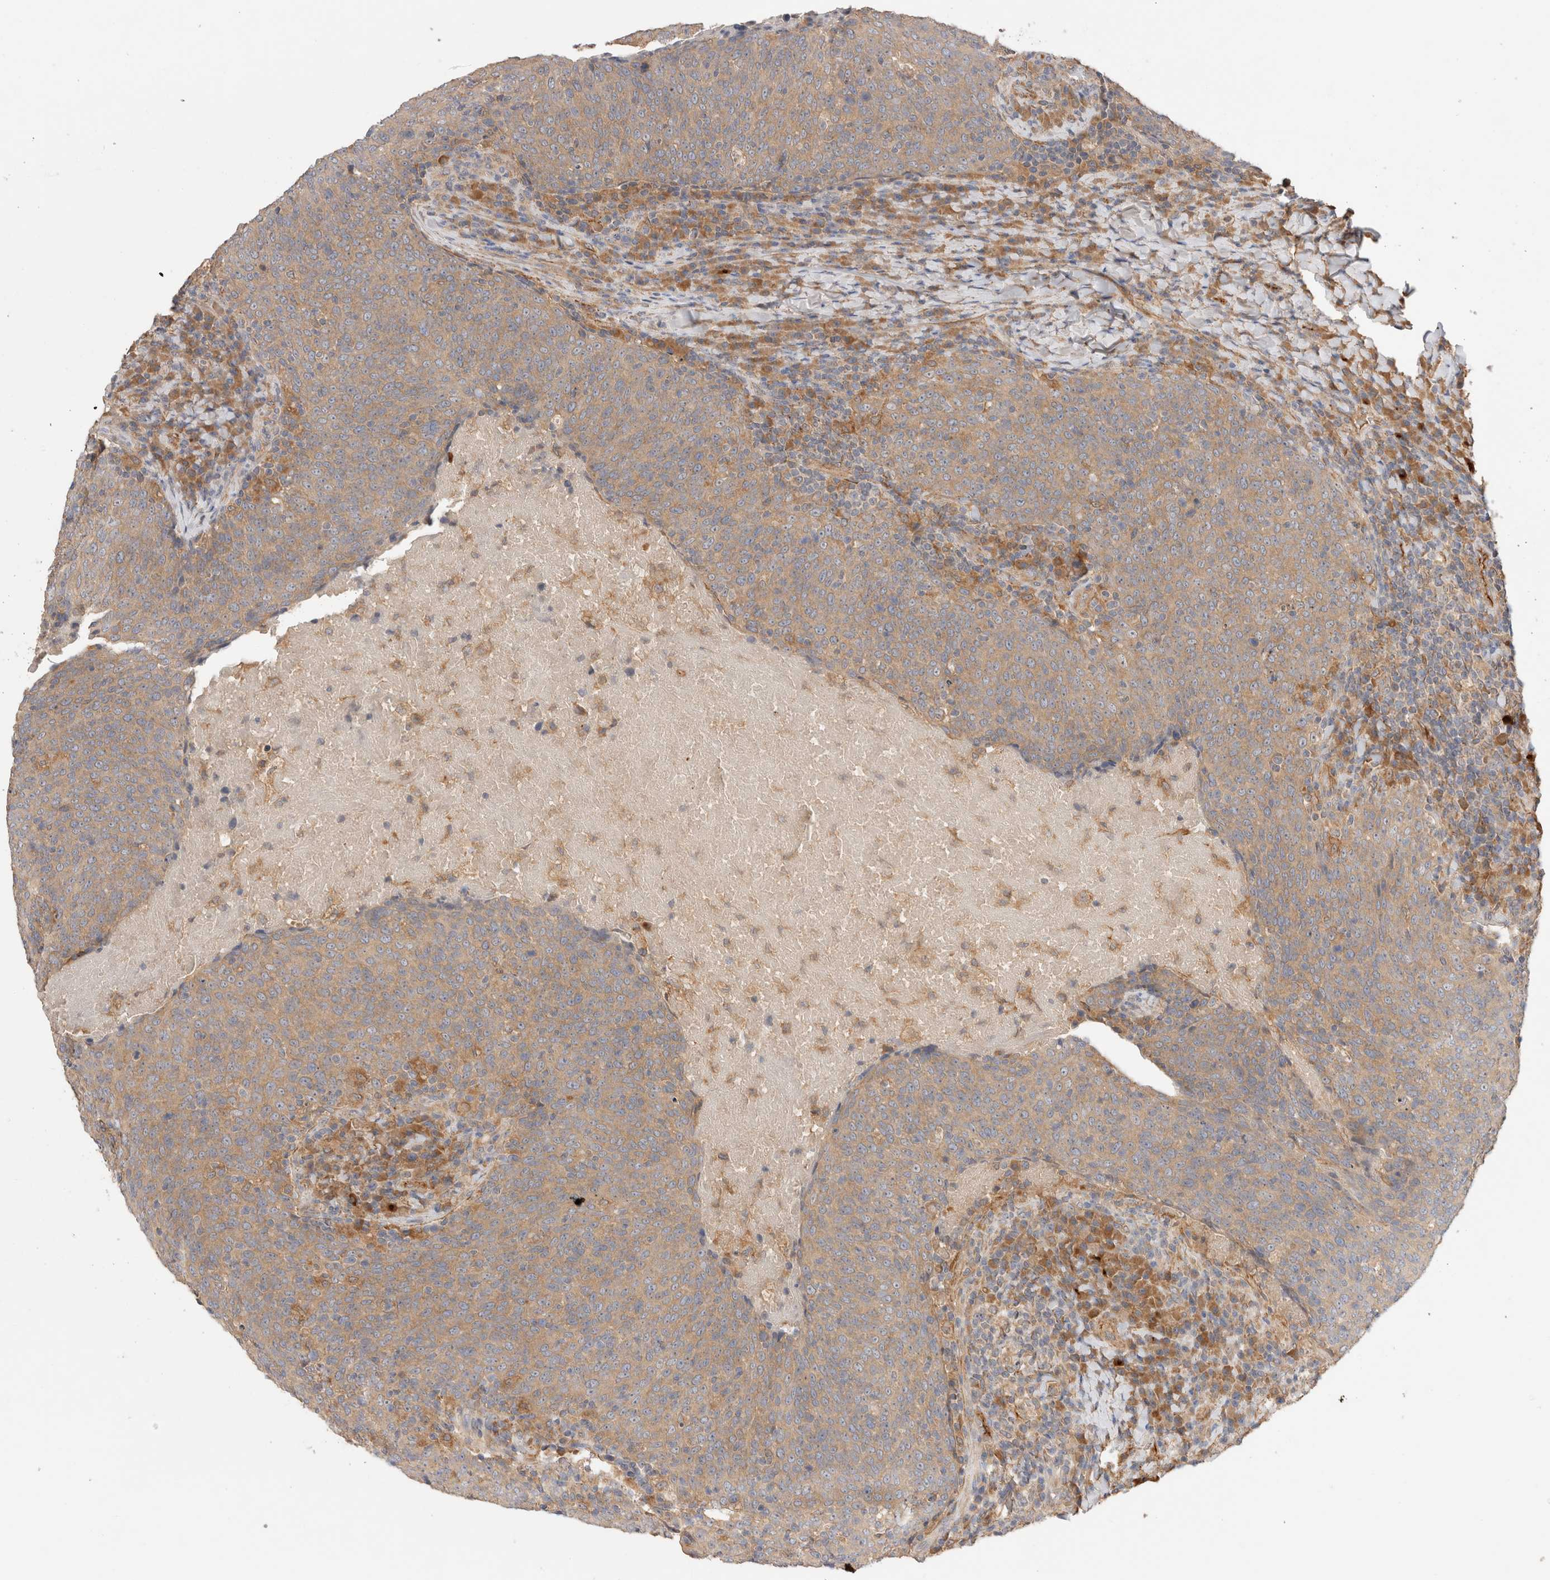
{"staining": {"intensity": "moderate", "quantity": ">75%", "location": "cytoplasmic/membranous"}, "tissue": "head and neck cancer", "cell_type": "Tumor cells", "image_type": "cancer", "snomed": [{"axis": "morphology", "description": "Squamous cell carcinoma, NOS"}, {"axis": "morphology", "description": "Squamous cell carcinoma, metastatic, NOS"}, {"axis": "topography", "description": "Lymph node"}, {"axis": "topography", "description": "Head-Neck"}], "caption": "High-magnification brightfield microscopy of head and neck cancer (squamous cell carcinoma) stained with DAB (brown) and counterstained with hematoxylin (blue). tumor cells exhibit moderate cytoplasmic/membranous staining is present in about>75% of cells. The staining was performed using DAB, with brown indicating positive protein expression. Nuclei are stained blue with hematoxylin.", "gene": "SGK3", "patient": {"sex": "male", "age": 62}}